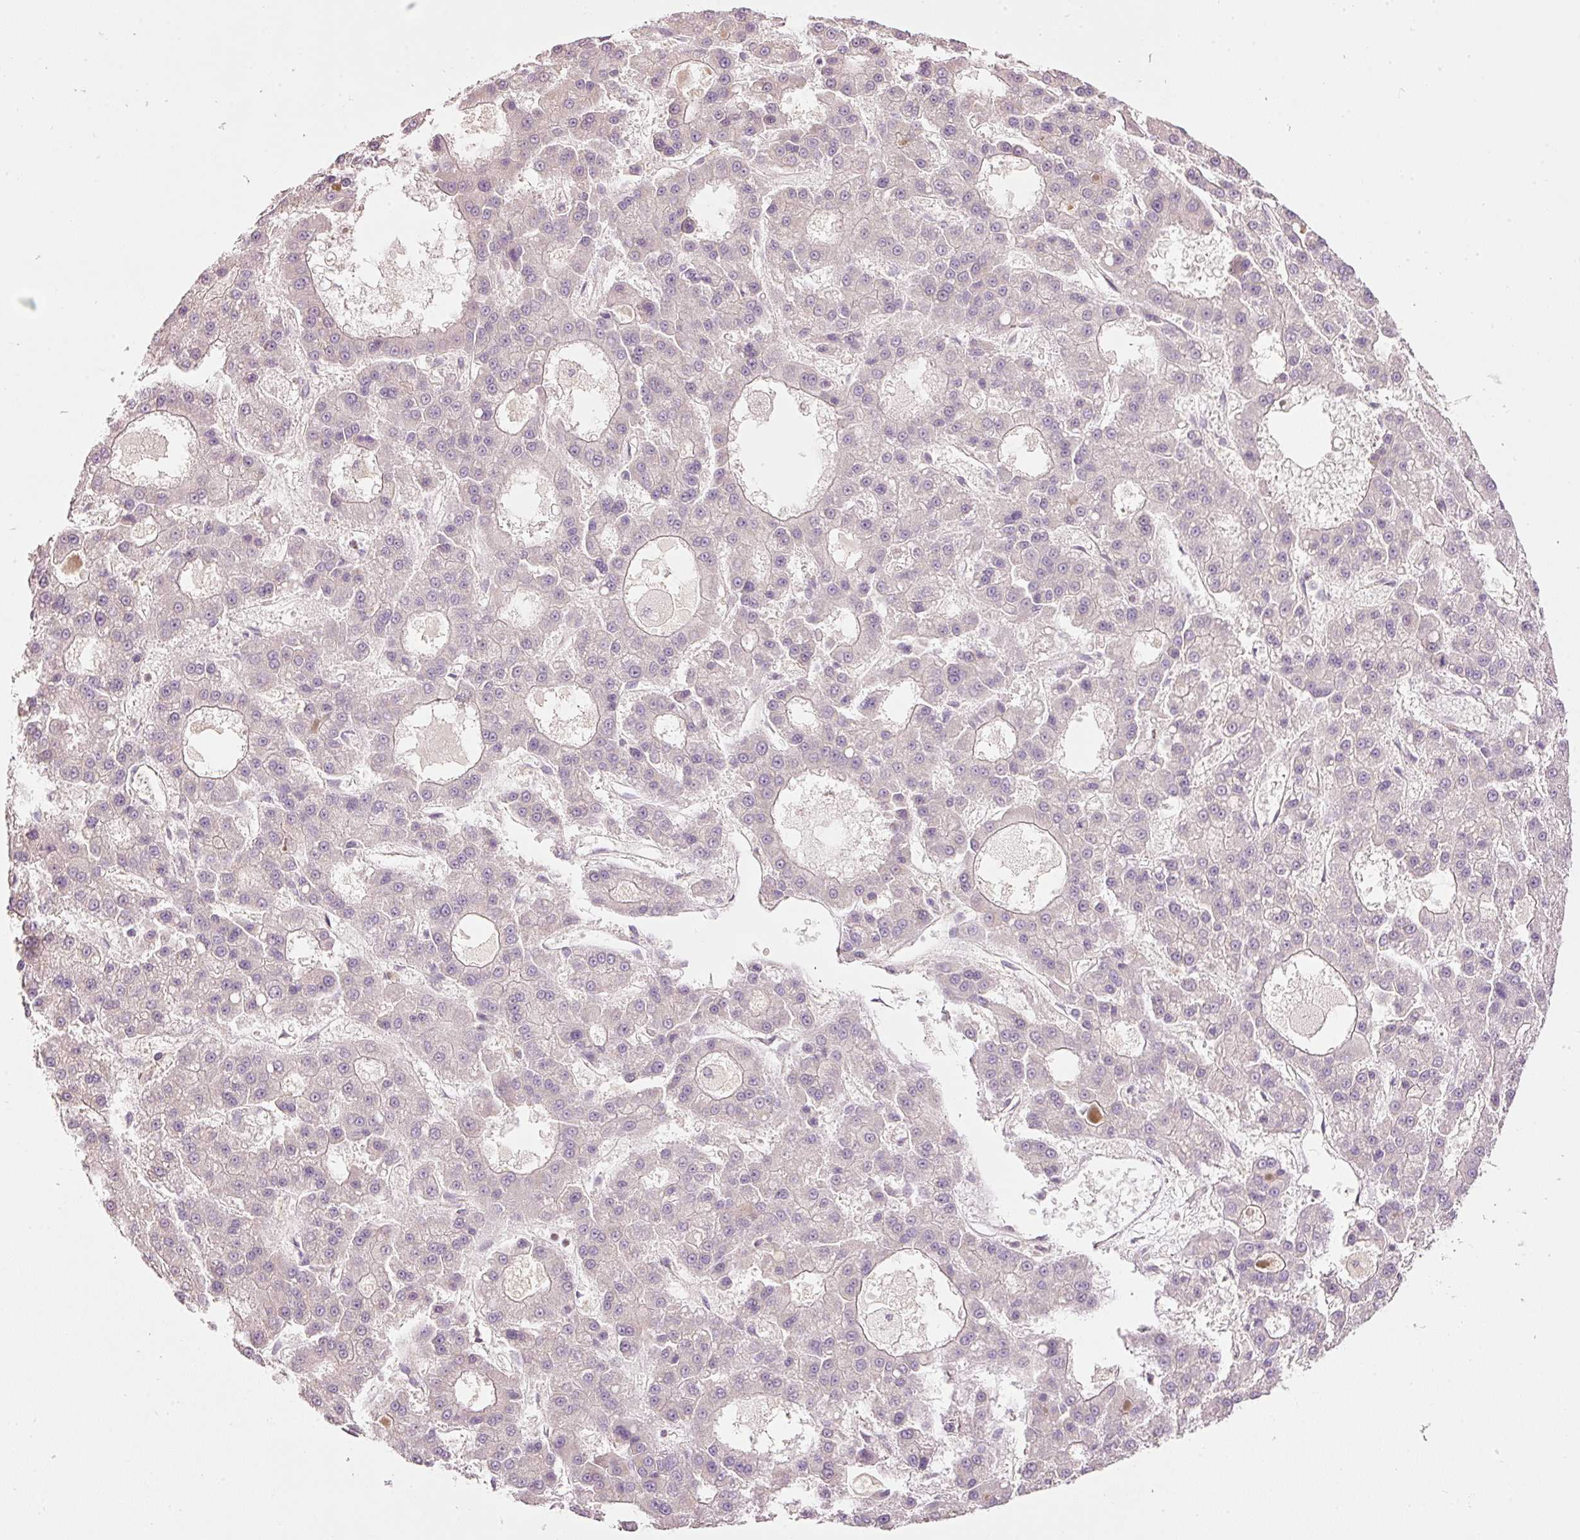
{"staining": {"intensity": "negative", "quantity": "none", "location": "none"}, "tissue": "liver cancer", "cell_type": "Tumor cells", "image_type": "cancer", "snomed": [{"axis": "morphology", "description": "Carcinoma, Hepatocellular, NOS"}, {"axis": "topography", "description": "Liver"}], "caption": "Immunohistochemical staining of human hepatocellular carcinoma (liver) reveals no significant staining in tumor cells.", "gene": "SIPA1", "patient": {"sex": "male", "age": 70}}